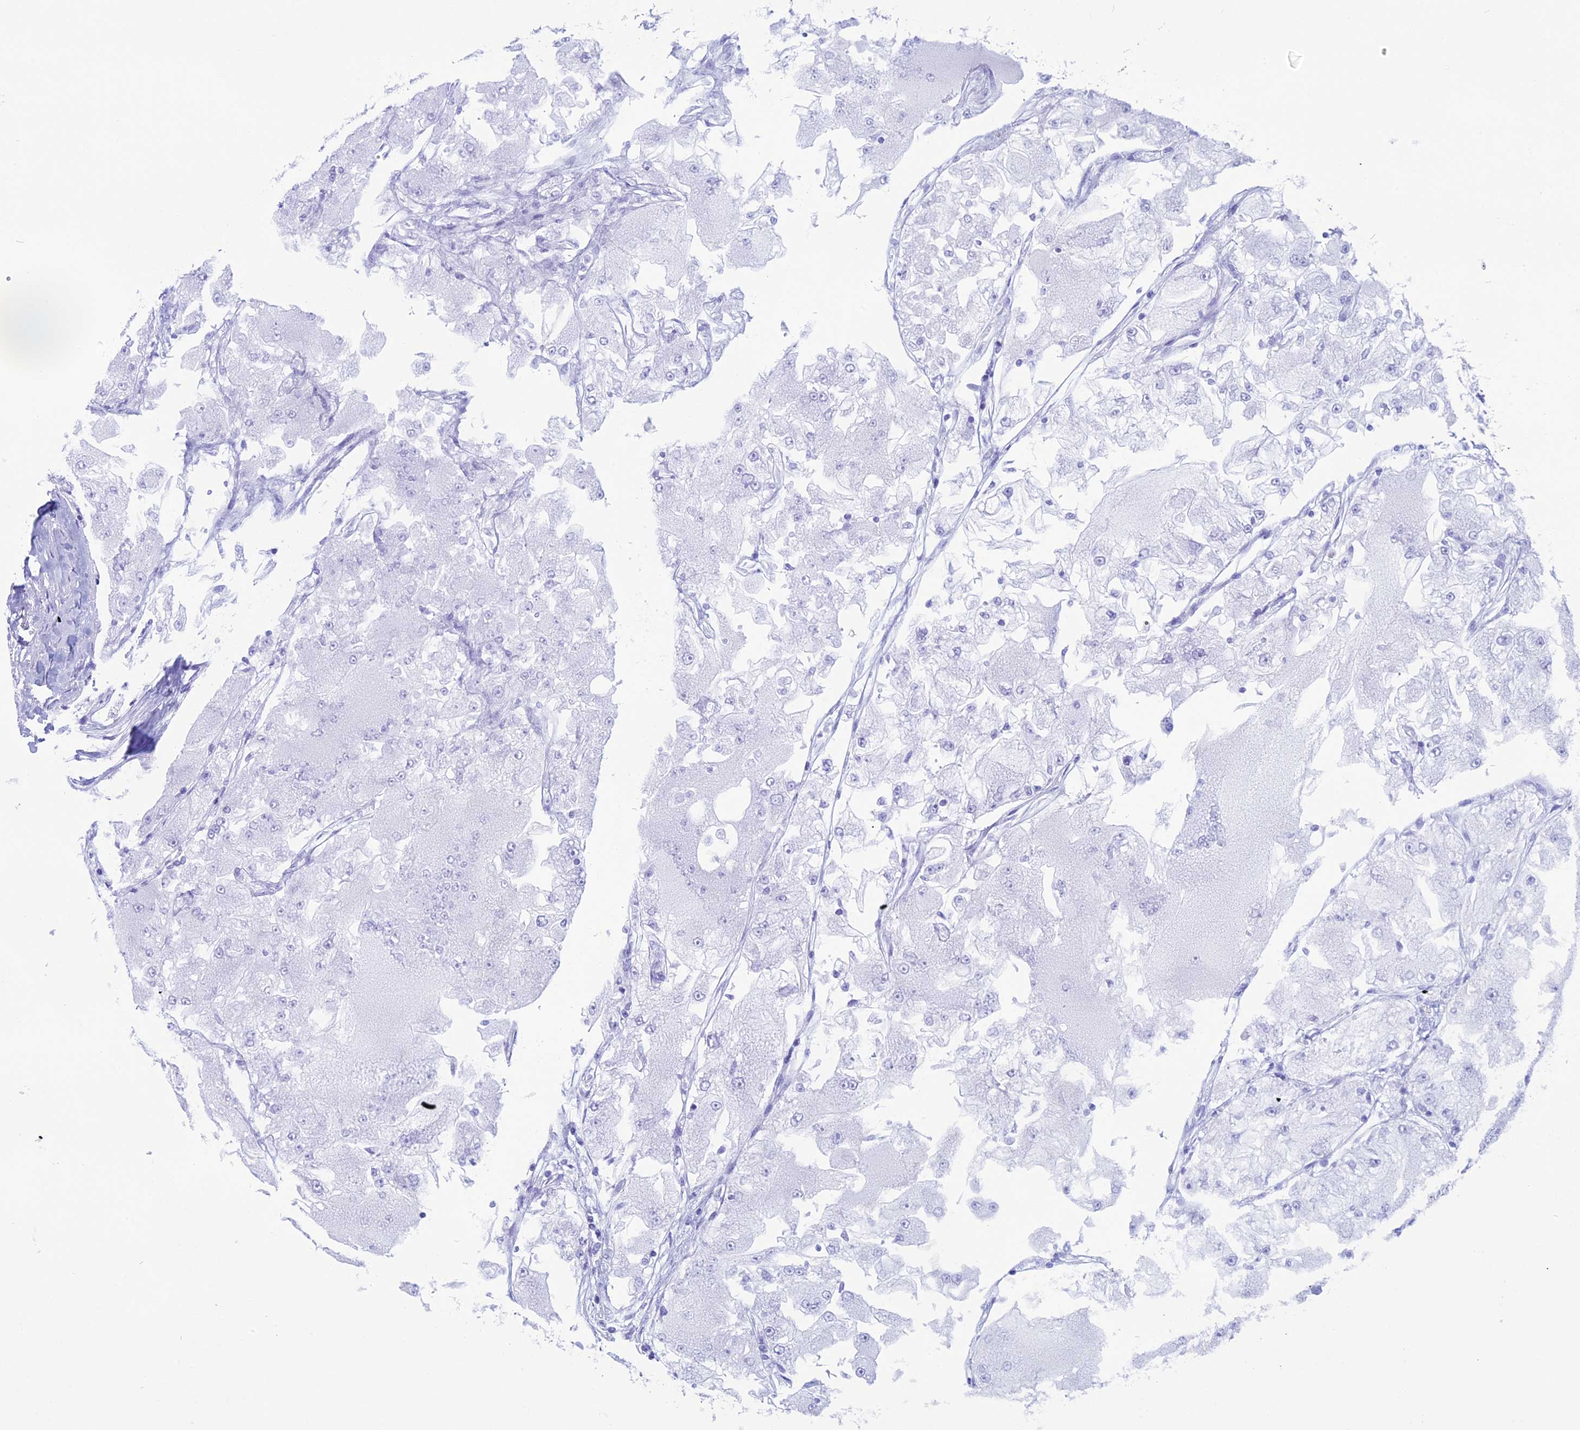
{"staining": {"intensity": "negative", "quantity": "none", "location": "none"}, "tissue": "renal cancer", "cell_type": "Tumor cells", "image_type": "cancer", "snomed": [{"axis": "morphology", "description": "Adenocarcinoma, NOS"}, {"axis": "topography", "description": "Kidney"}], "caption": "Micrograph shows no significant protein staining in tumor cells of renal cancer.", "gene": "FAM169A", "patient": {"sex": "female", "age": 72}}